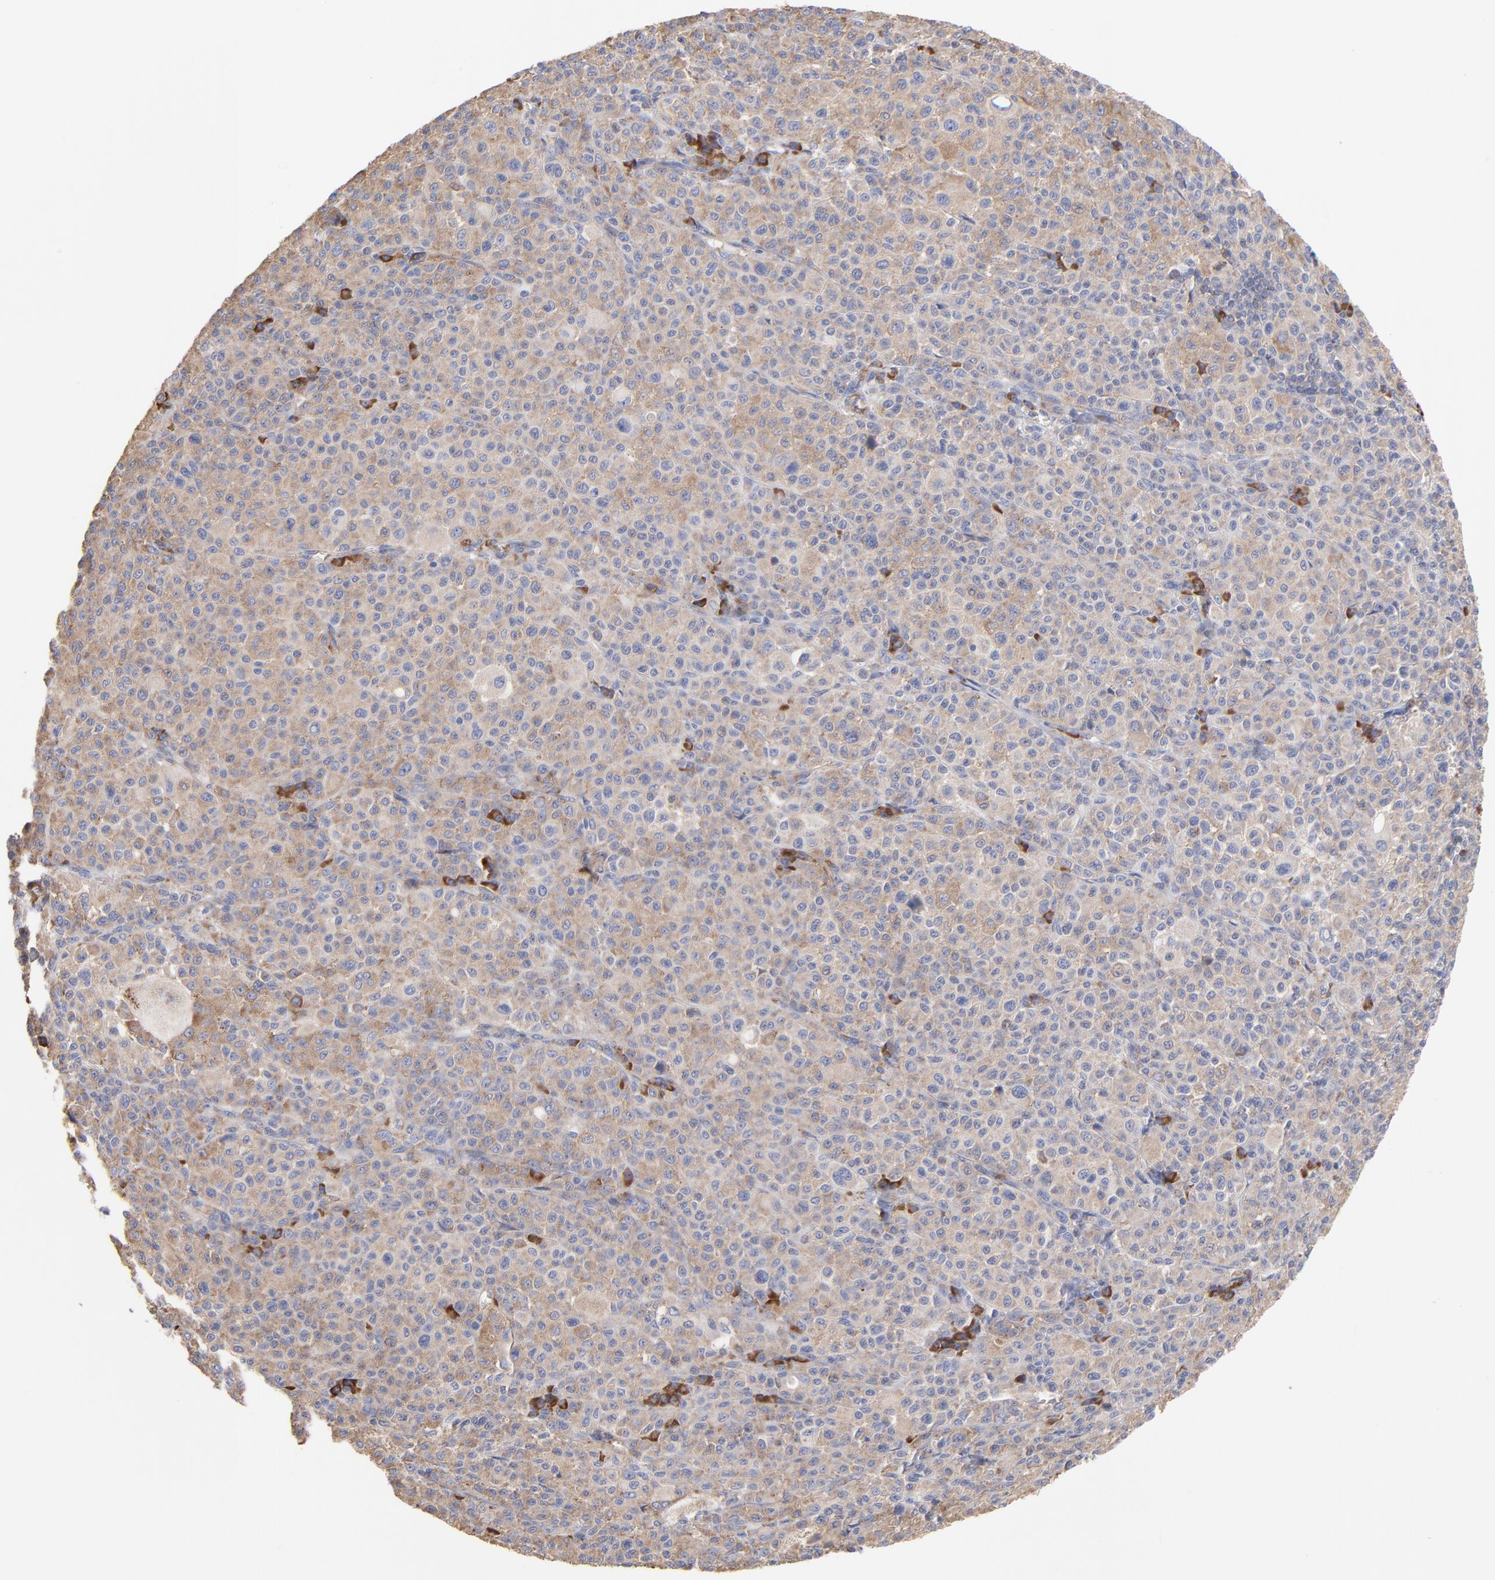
{"staining": {"intensity": "weak", "quantity": ">75%", "location": "cytoplasmic/membranous"}, "tissue": "melanoma", "cell_type": "Tumor cells", "image_type": "cancer", "snomed": [{"axis": "morphology", "description": "Malignant melanoma, Metastatic site"}, {"axis": "topography", "description": "Skin"}], "caption": "Malignant melanoma (metastatic site) tissue shows weak cytoplasmic/membranous positivity in approximately >75% of tumor cells, visualized by immunohistochemistry. The staining is performed using DAB (3,3'-diaminobenzidine) brown chromogen to label protein expression. The nuclei are counter-stained blue using hematoxylin.", "gene": "RPL3", "patient": {"sex": "female", "age": 74}}